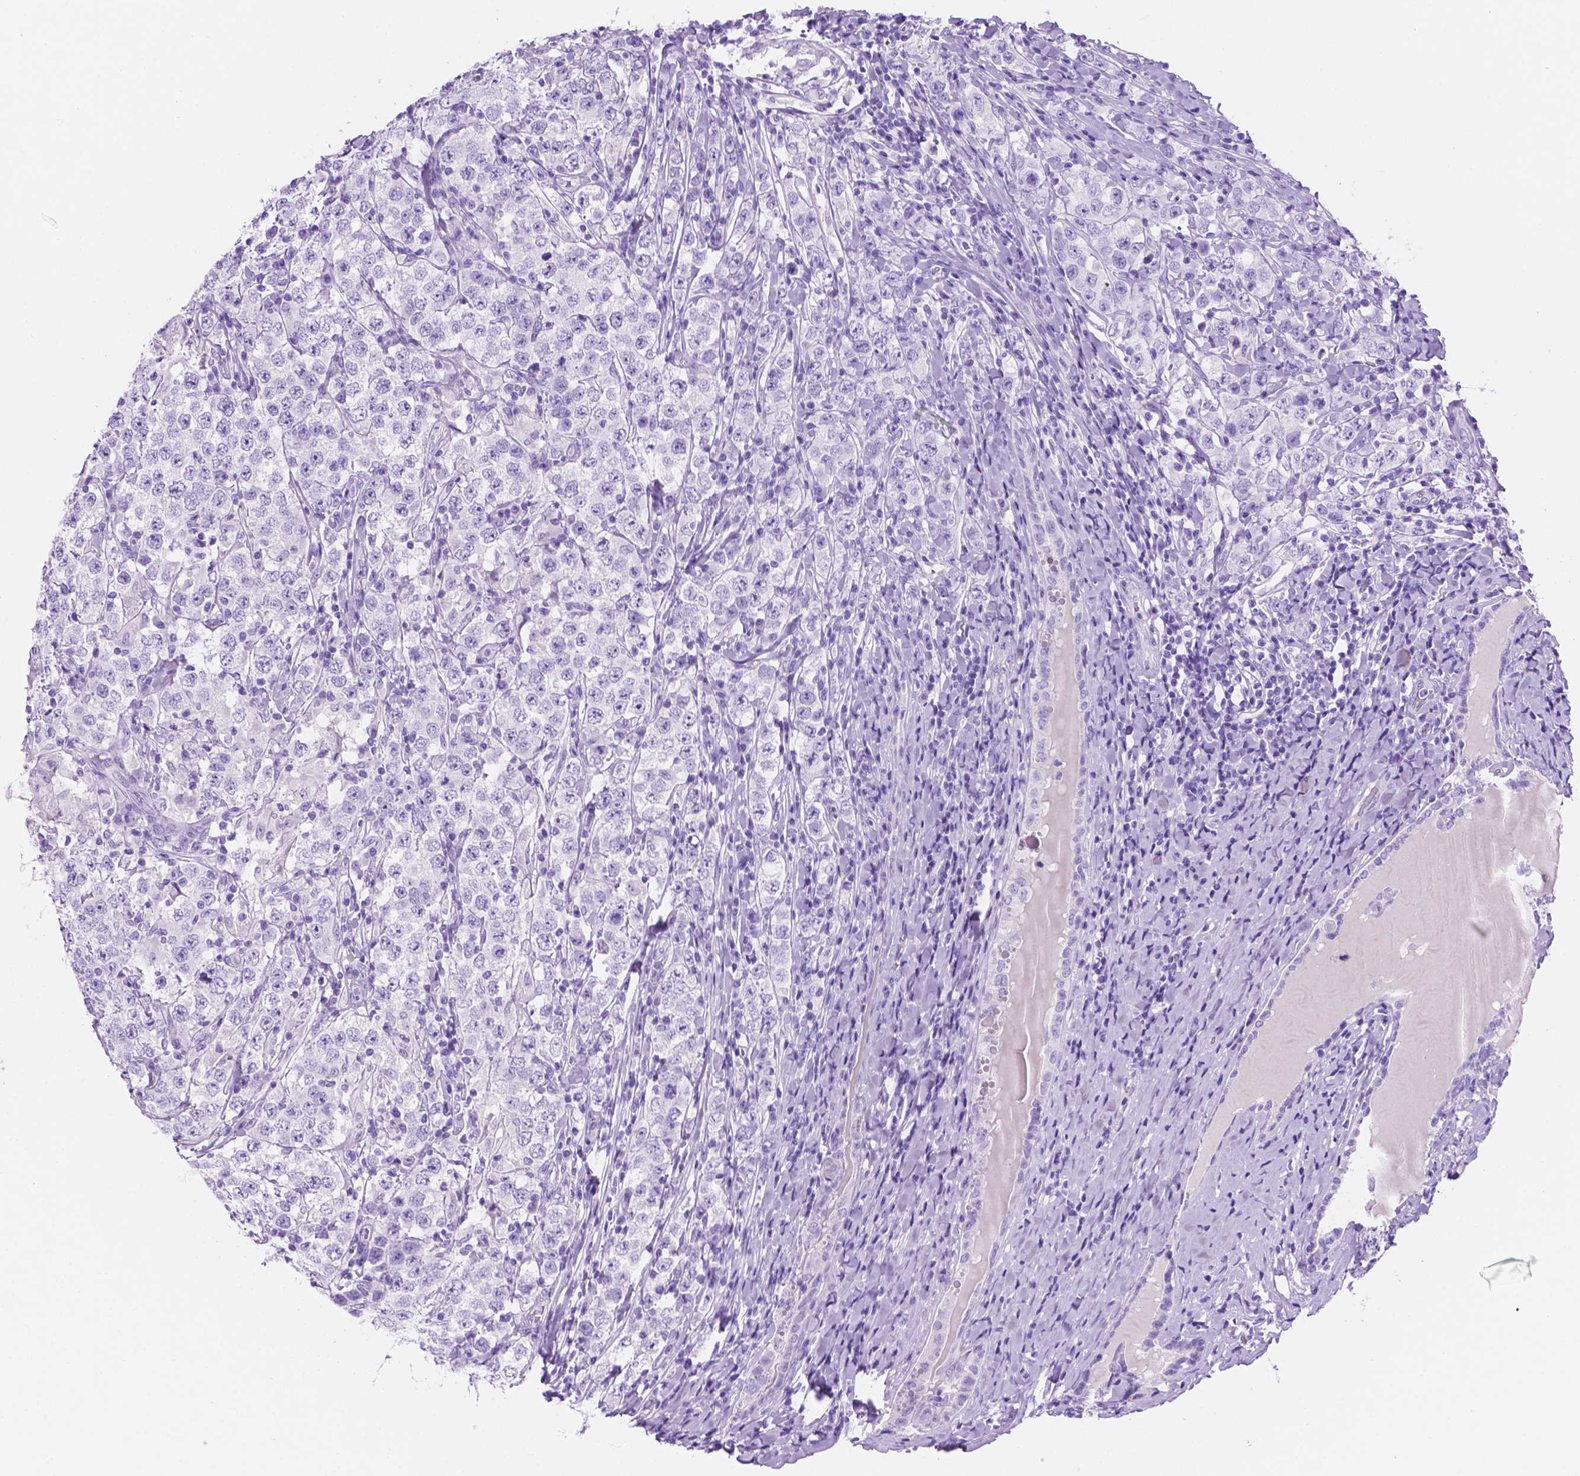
{"staining": {"intensity": "negative", "quantity": "none", "location": "none"}, "tissue": "testis cancer", "cell_type": "Tumor cells", "image_type": "cancer", "snomed": [{"axis": "morphology", "description": "Seminoma, NOS"}, {"axis": "morphology", "description": "Carcinoma, Embryonal, NOS"}, {"axis": "topography", "description": "Testis"}], "caption": "High power microscopy histopathology image of an immunohistochemistry (IHC) histopathology image of embryonal carcinoma (testis), revealing no significant staining in tumor cells.", "gene": "FOXB2", "patient": {"sex": "male", "age": 41}}